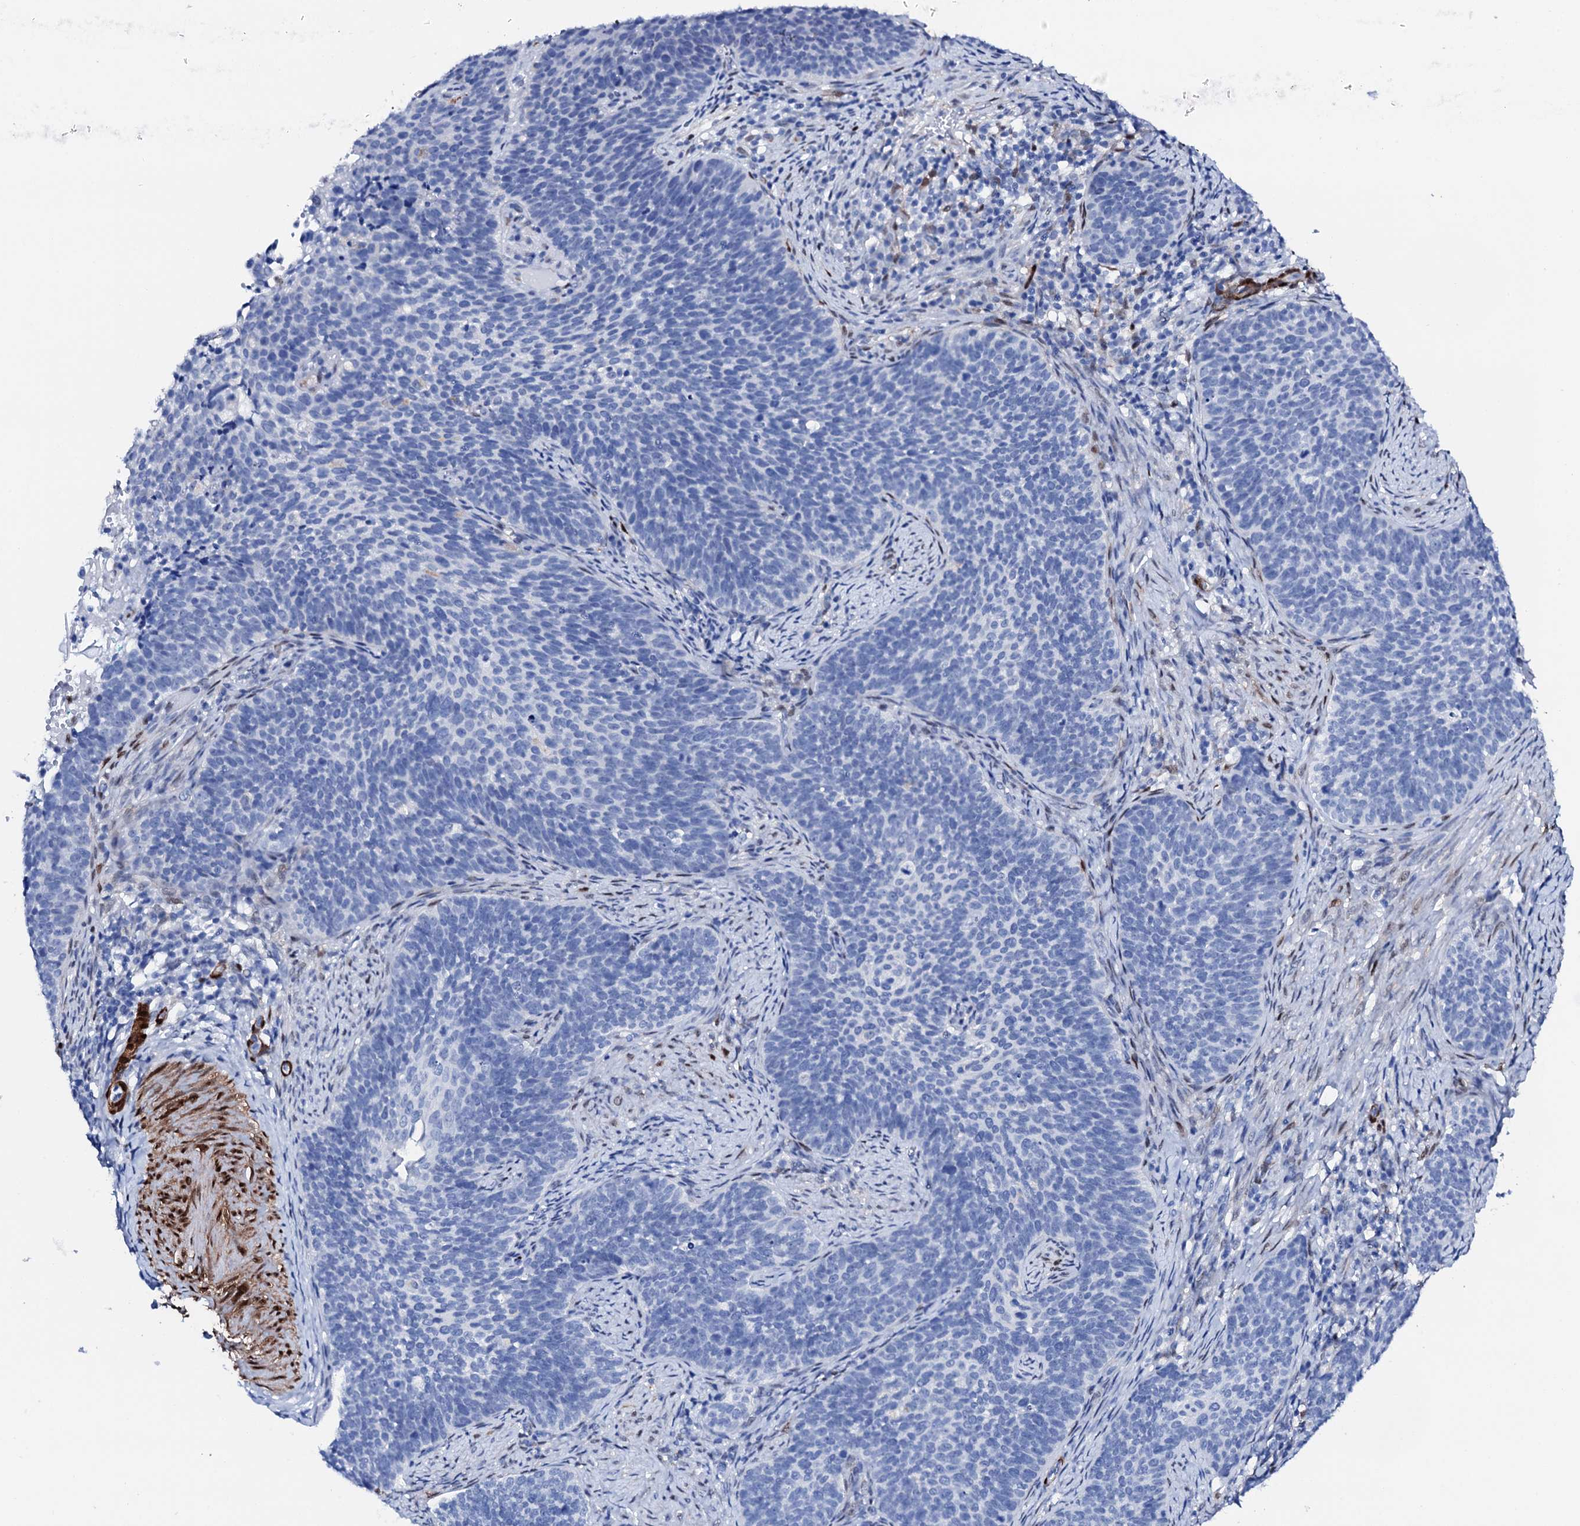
{"staining": {"intensity": "negative", "quantity": "none", "location": "none"}, "tissue": "cervical cancer", "cell_type": "Tumor cells", "image_type": "cancer", "snomed": [{"axis": "morphology", "description": "Normal tissue, NOS"}, {"axis": "morphology", "description": "Squamous cell carcinoma, NOS"}, {"axis": "topography", "description": "Cervix"}], "caption": "Cervical cancer (squamous cell carcinoma) was stained to show a protein in brown. There is no significant staining in tumor cells.", "gene": "NRIP2", "patient": {"sex": "female", "age": 39}}